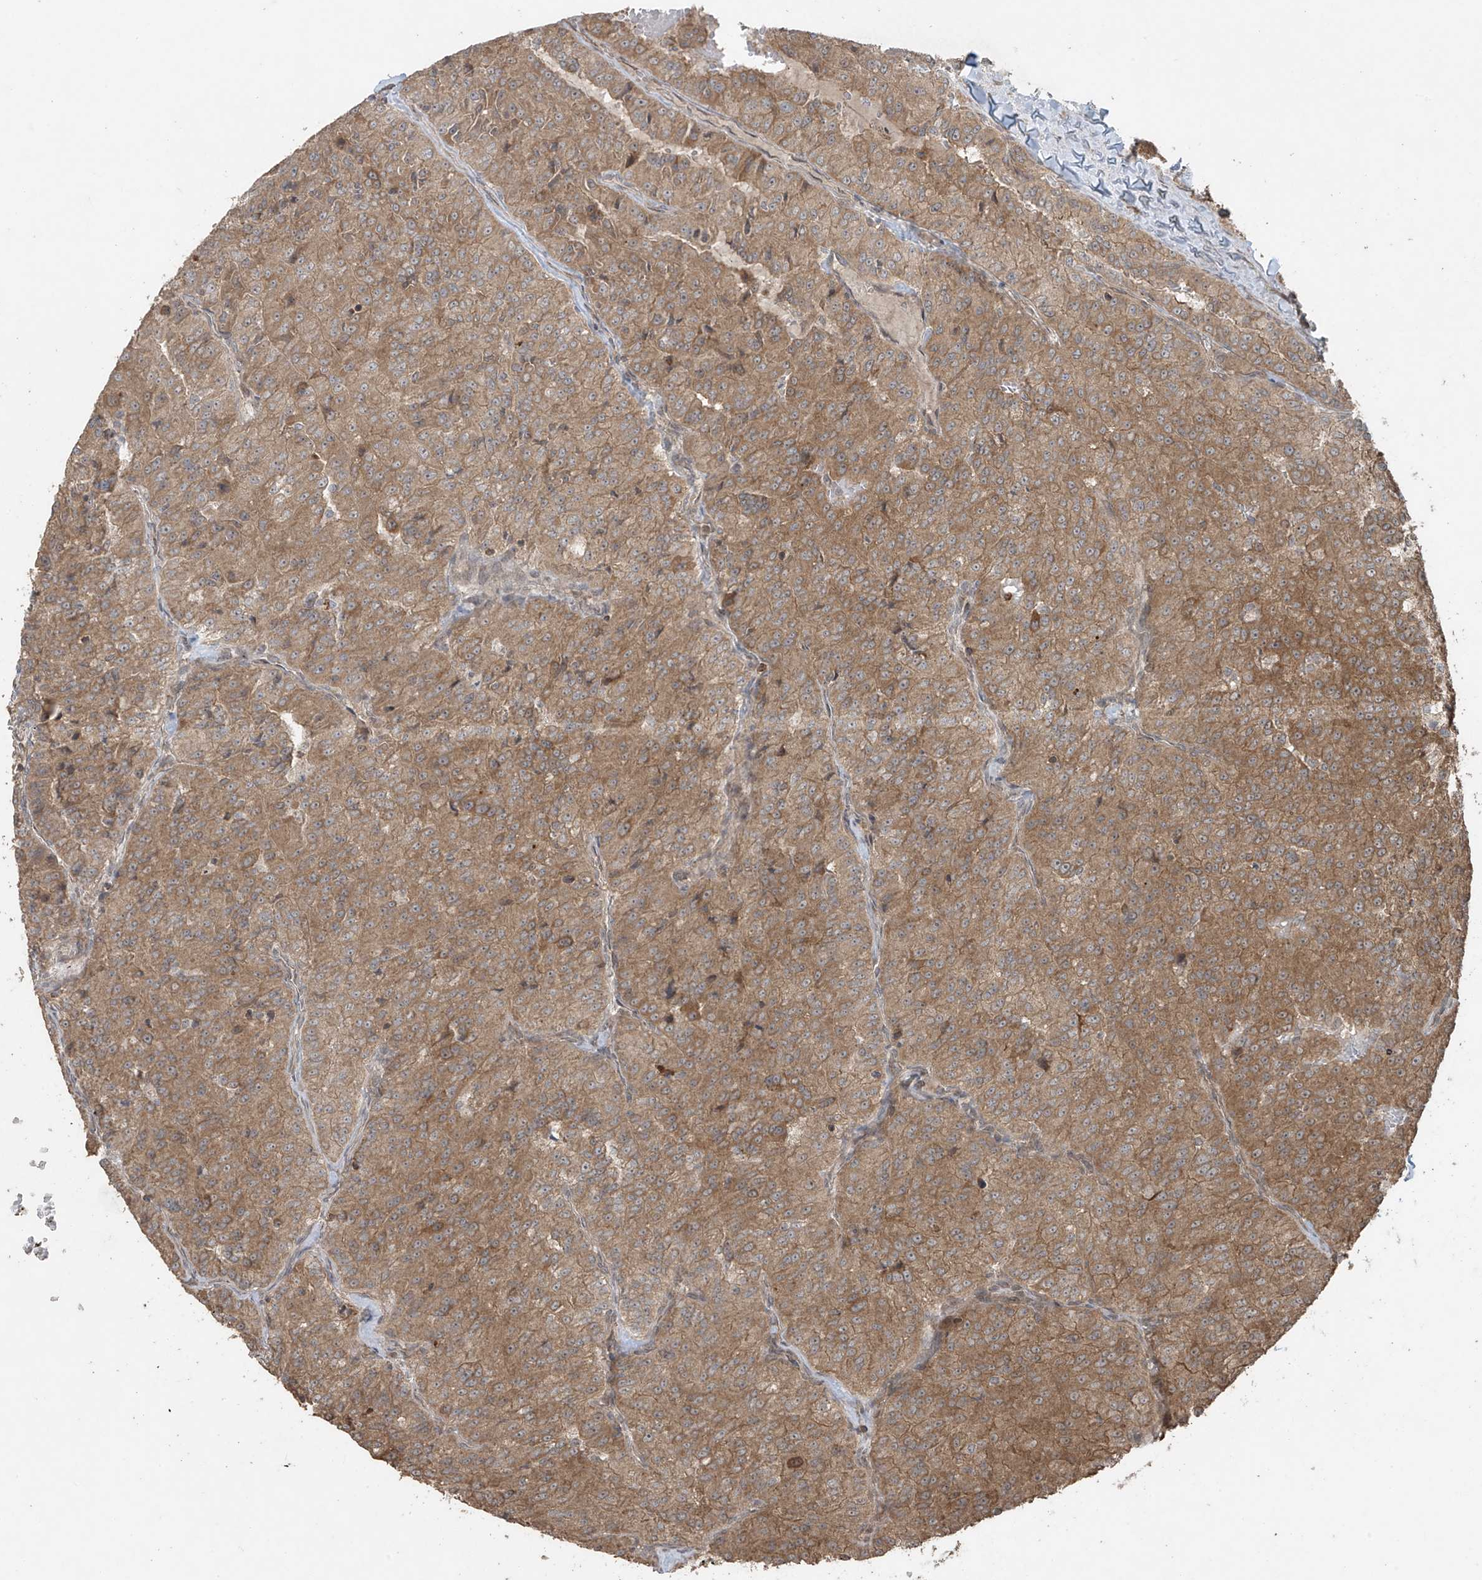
{"staining": {"intensity": "moderate", "quantity": ">75%", "location": "cytoplasmic/membranous"}, "tissue": "renal cancer", "cell_type": "Tumor cells", "image_type": "cancer", "snomed": [{"axis": "morphology", "description": "Adenocarcinoma, NOS"}, {"axis": "topography", "description": "Kidney"}], "caption": "Immunohistochemical staining of renal cancer reveals medium levels of moderate cytoplasmic/membranous protein expression in about >75% of tumor cells. (DAB = brown stain, brightfield microscopy at high magnification).", "gene": "PGPEP1", "patient": {"sex": "female", "age": 63}}